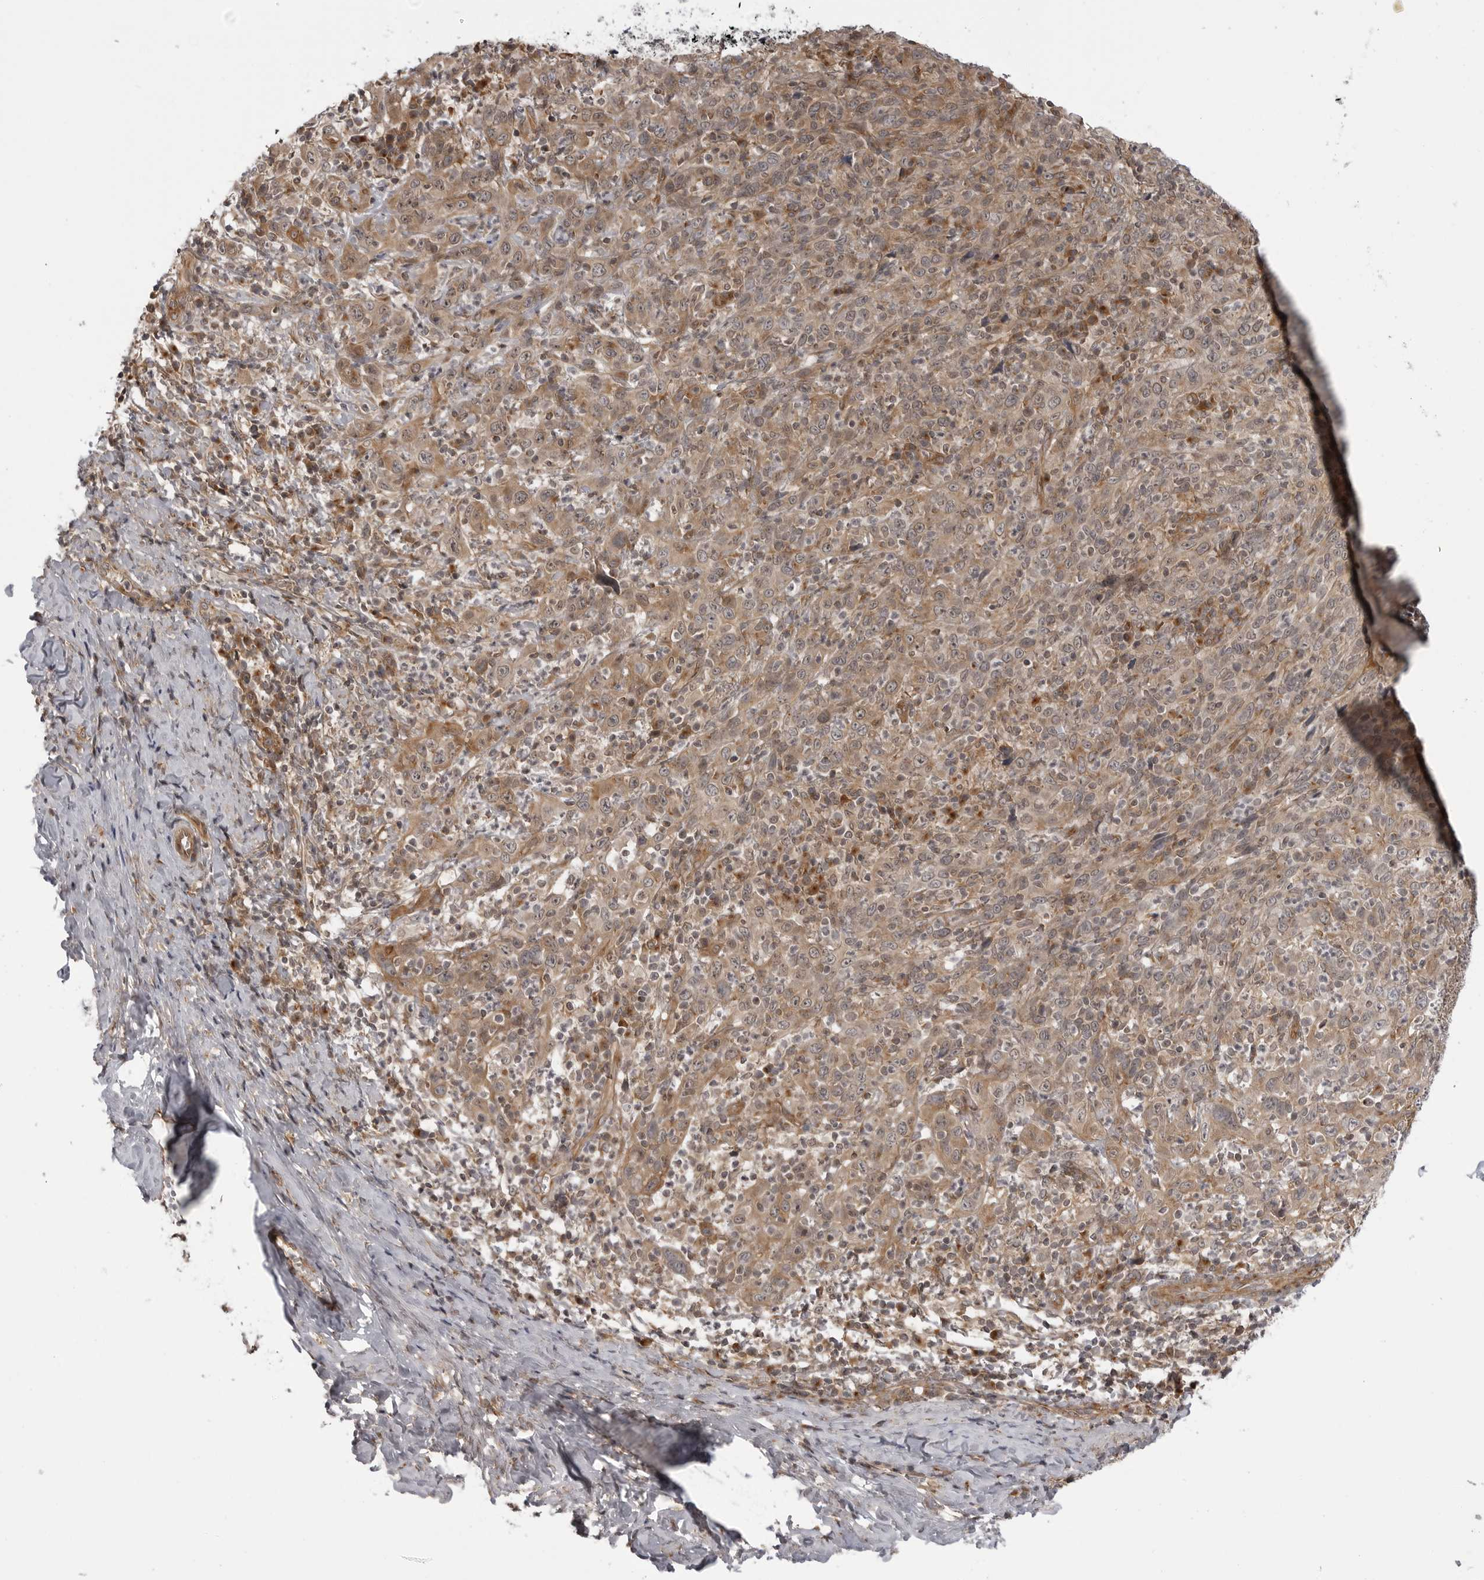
{"staining": {"intensity": "weak", "quantity": ">75%", "location": "cytoplasmic/membranous"}, "tissue": "cervical cancer", "cell_type": "Tumor cells", "image_type": "cancer", "snomed": [{"axis": "morphology", "description": "Squamous cell carcinoma, NOS"}, {"axis": "topography", "description": "Cervix"}], "caption": "Cervical cancer stained with DAB IHC demonstrates low levels of weak cytoplasmic/membranous expression in approximately >75% of tumor cells.", "gene": "LRRC45", "patient": {"sex": "female", "age": 46}}